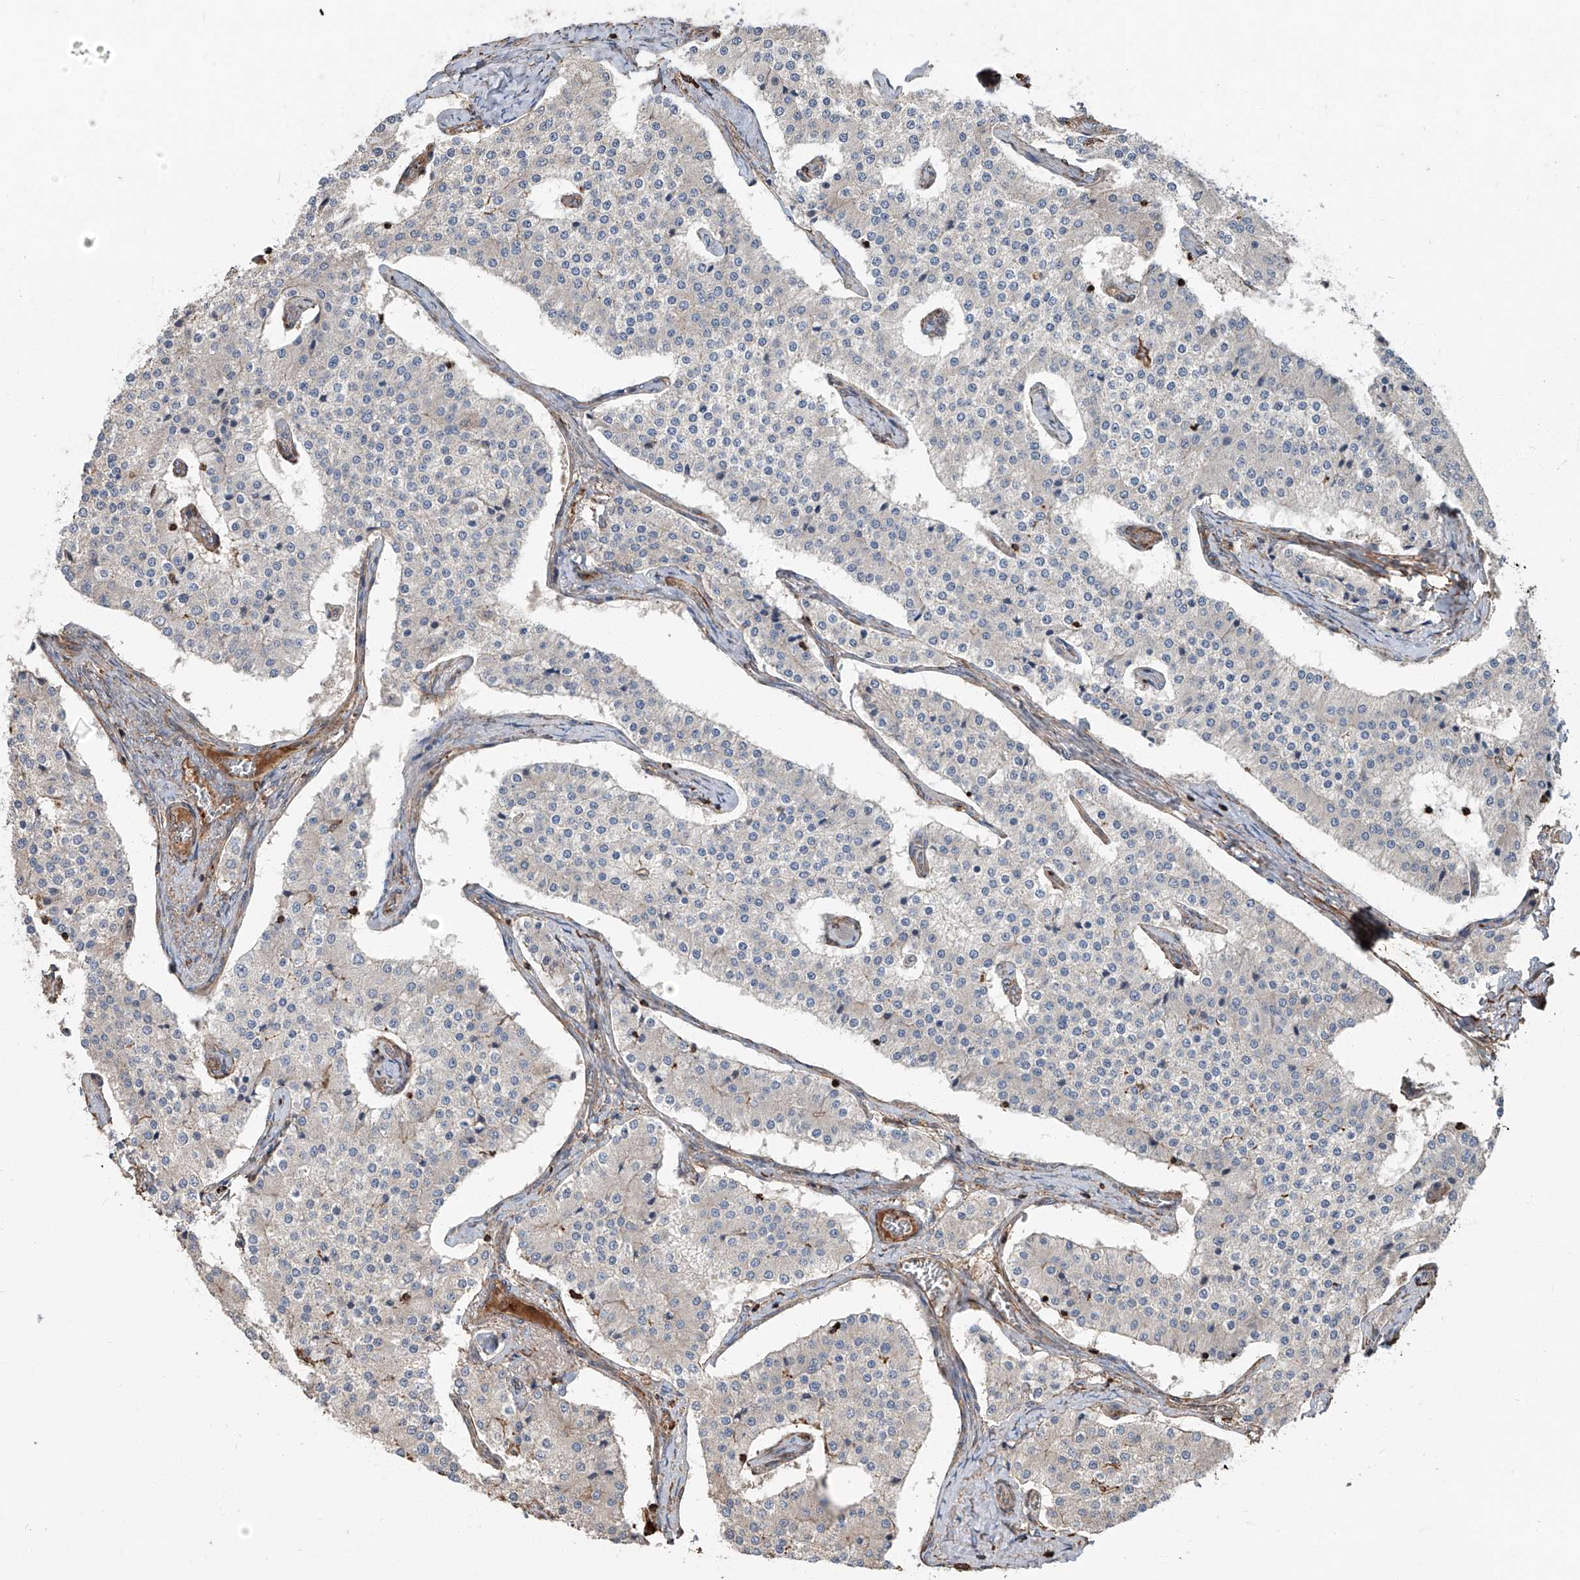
{"staining": {"intensity": "negative", "quantity": "none", "location": "none"}, "tissue": "carcinoid", "cell_type": "Tumor cells", "image_type": "cancer", "snomed": [{"axis": "morphology", "description": "Carcinoid, malignant, NOS"}, {"axis": "topography", "description": "Colon"}], "caption": "A histopathology image of human carcinoid is negative for staining in tumor cells.", "gene": "PIEZO2", "patient": {"sex": "female", "age": 52}}